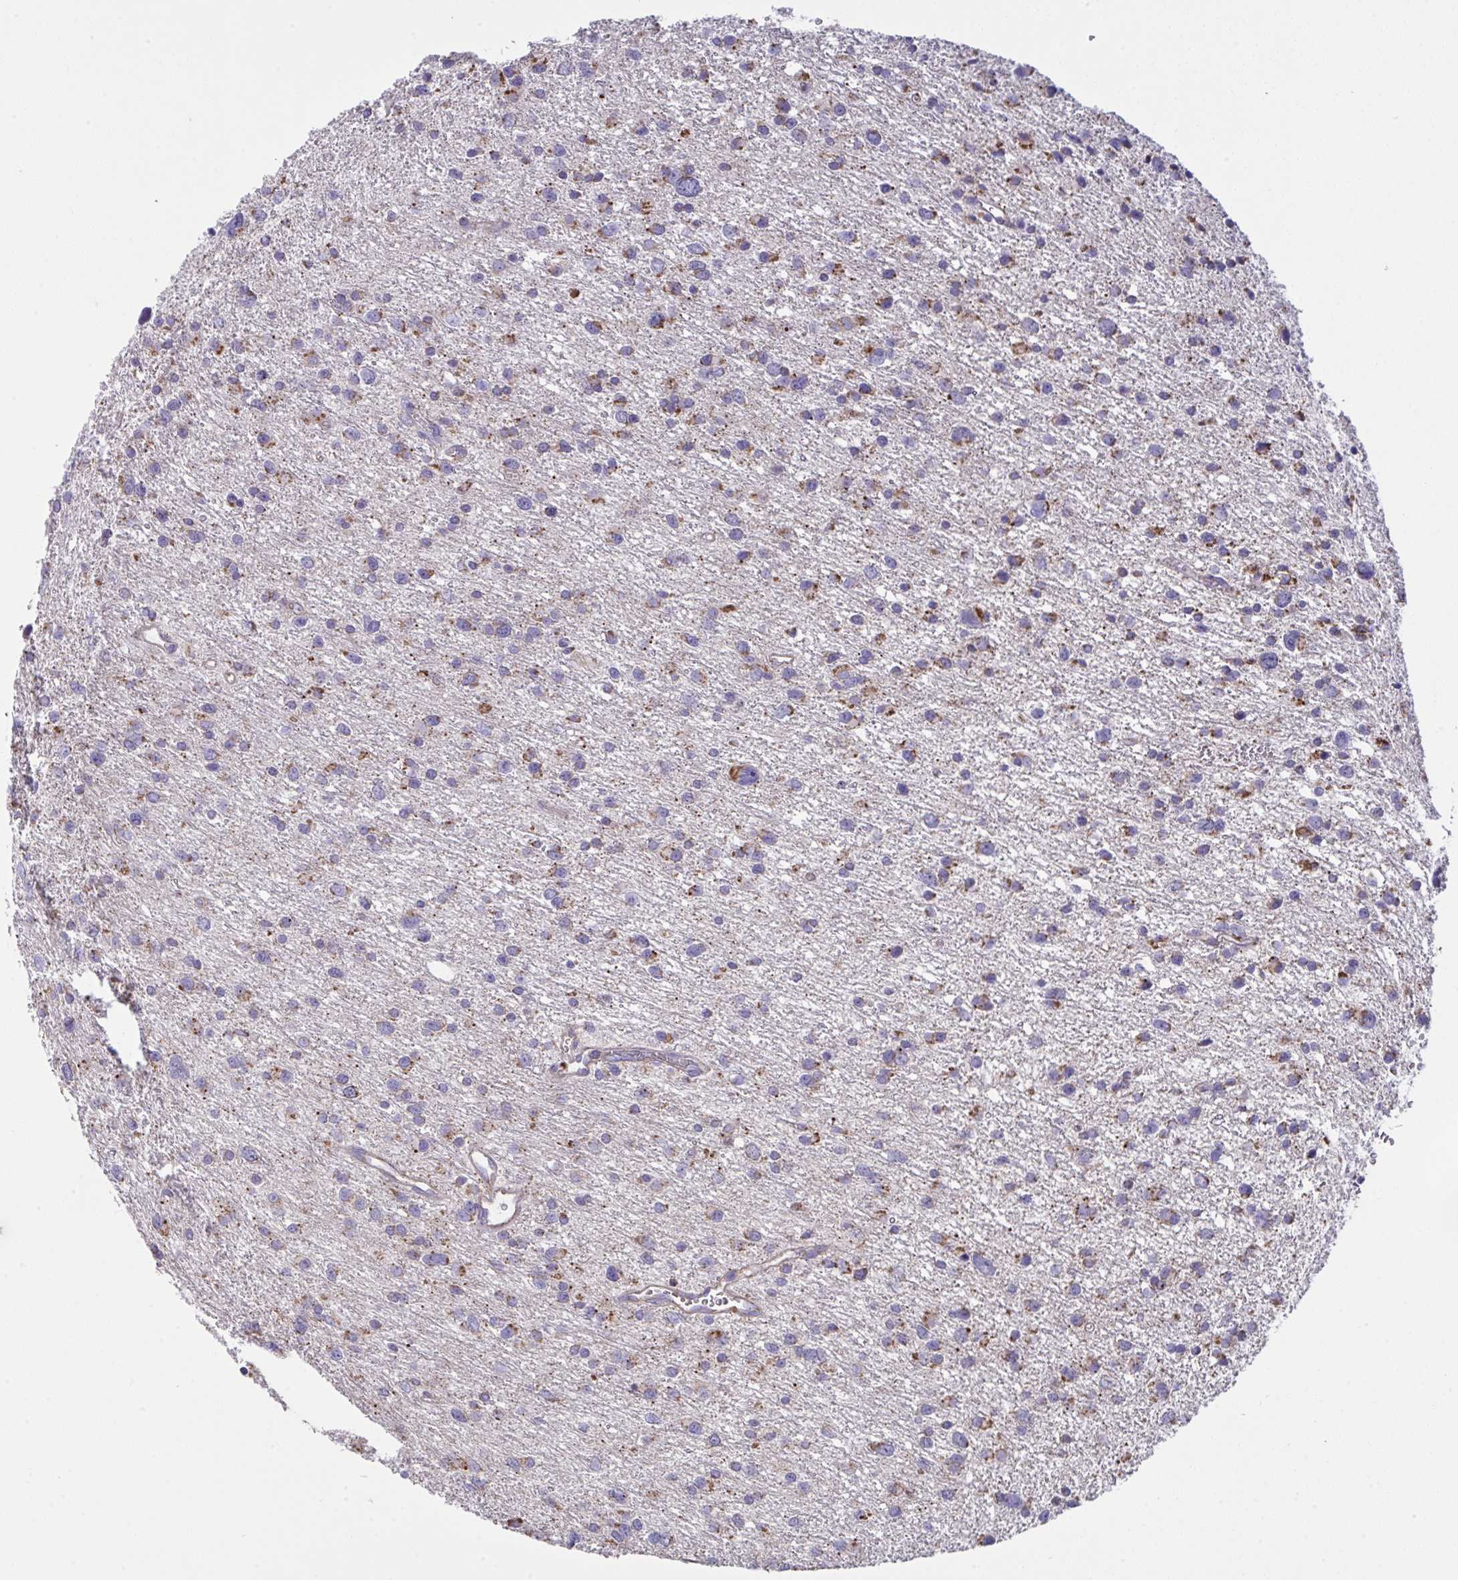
{"staining": {"intensity": "moderate", "quantity": ">75%", "location": "cytoplasmic/membranous"}, "tissue": "glioma", "cell_type": "Tumor cells", "image_type": "cancer", "snomed": [{"axis": "morphology", "description": "Glioma, malignant, Low grade"}, {"axis": "topography", "description": "Brain"}], "caption": "Immunohistochemistry (DAB (3,3'-diaminobenzidine)) staining of human glioma shows moderate cytoplasmic/membranous protein positivity in about >75% of tumor cells.", "gene": "MICOS10", "patient": {"sex": "female", "age": 55}}